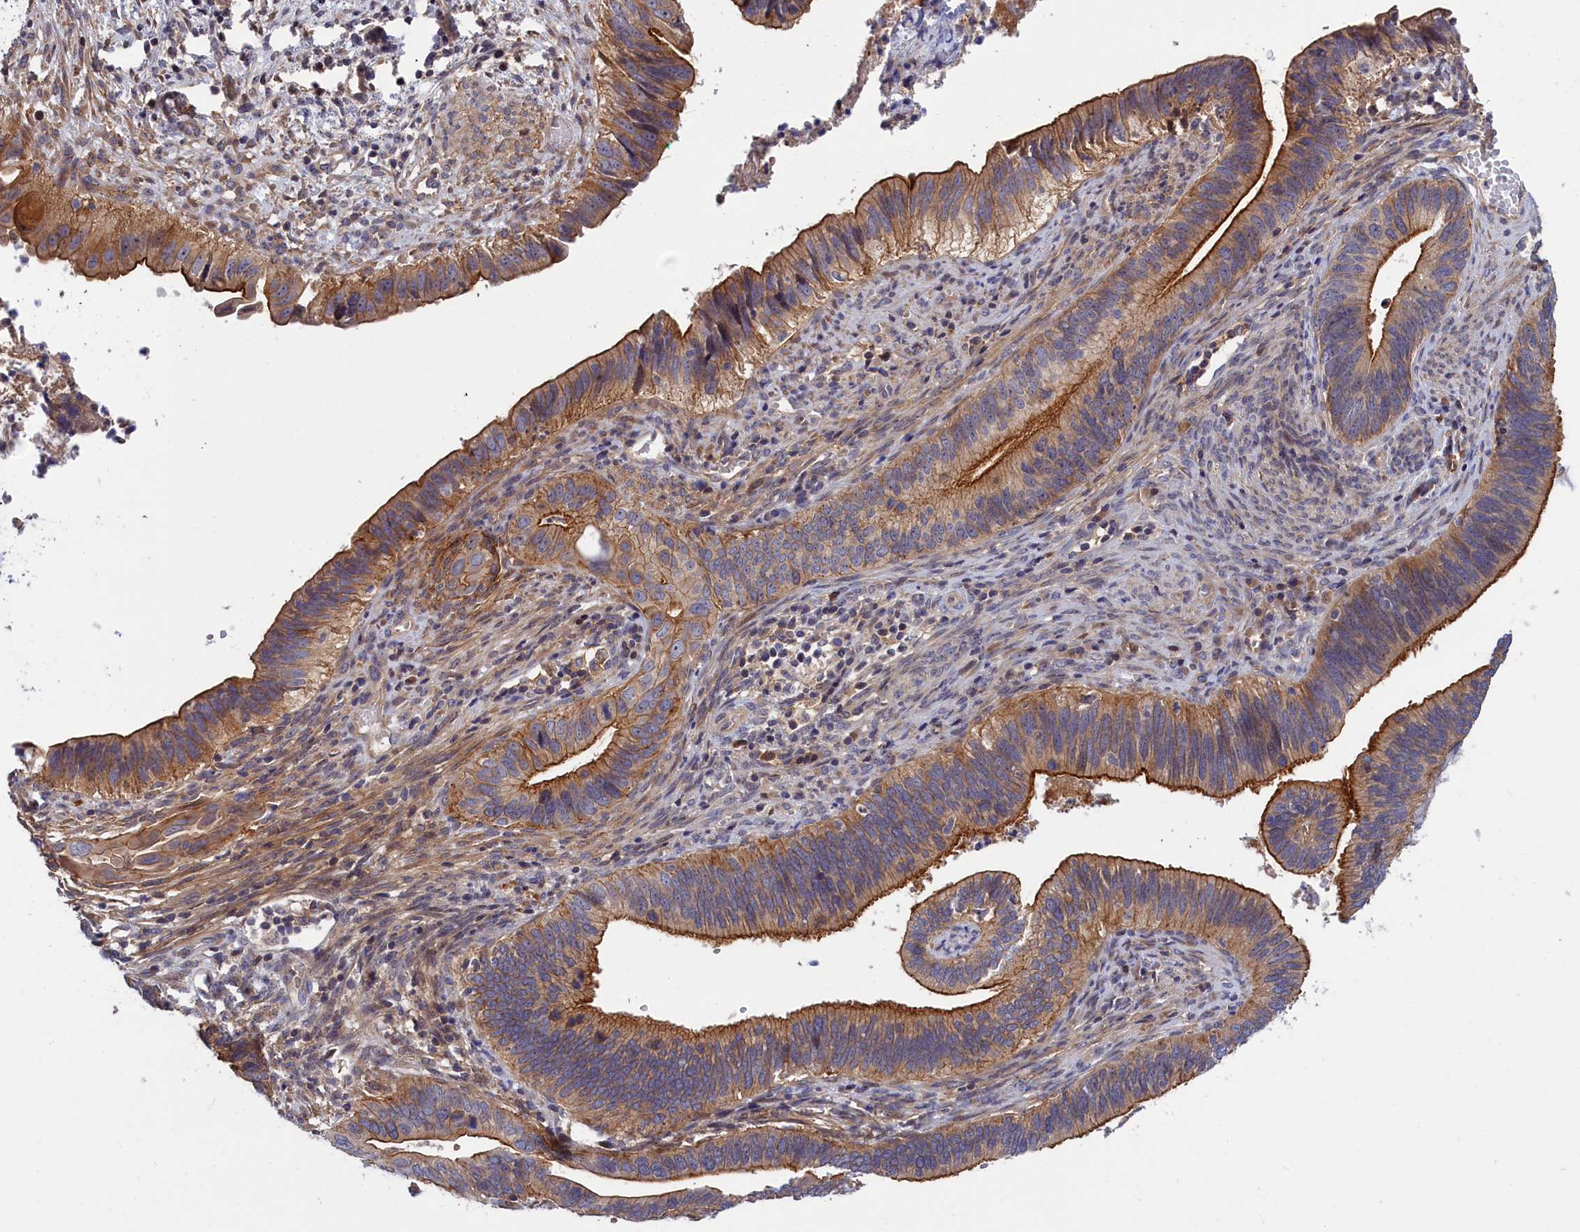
{"staining": {"intensity": "moderate", "quantity": ">75%", "location": "cytoplasmic/membranous"}, "tissue": "cervical cancer", "cell_type": "Tumor cells", "image_type": "cancer", "snomed": [{"axis": "morphology", "description": "Adenocarcinoma, NOS"}, {"axis": "topography", "description": "Cervix"}], "caption": "Brown immunohistochemical staining in human cervical cancer (adenocarcinoma) demonstrates moderate cytoplasmic/membranous expression in approximately >75% of tumor cells.", "gene": "CRACD", "patient": {"sex": "female", "age": 42}}